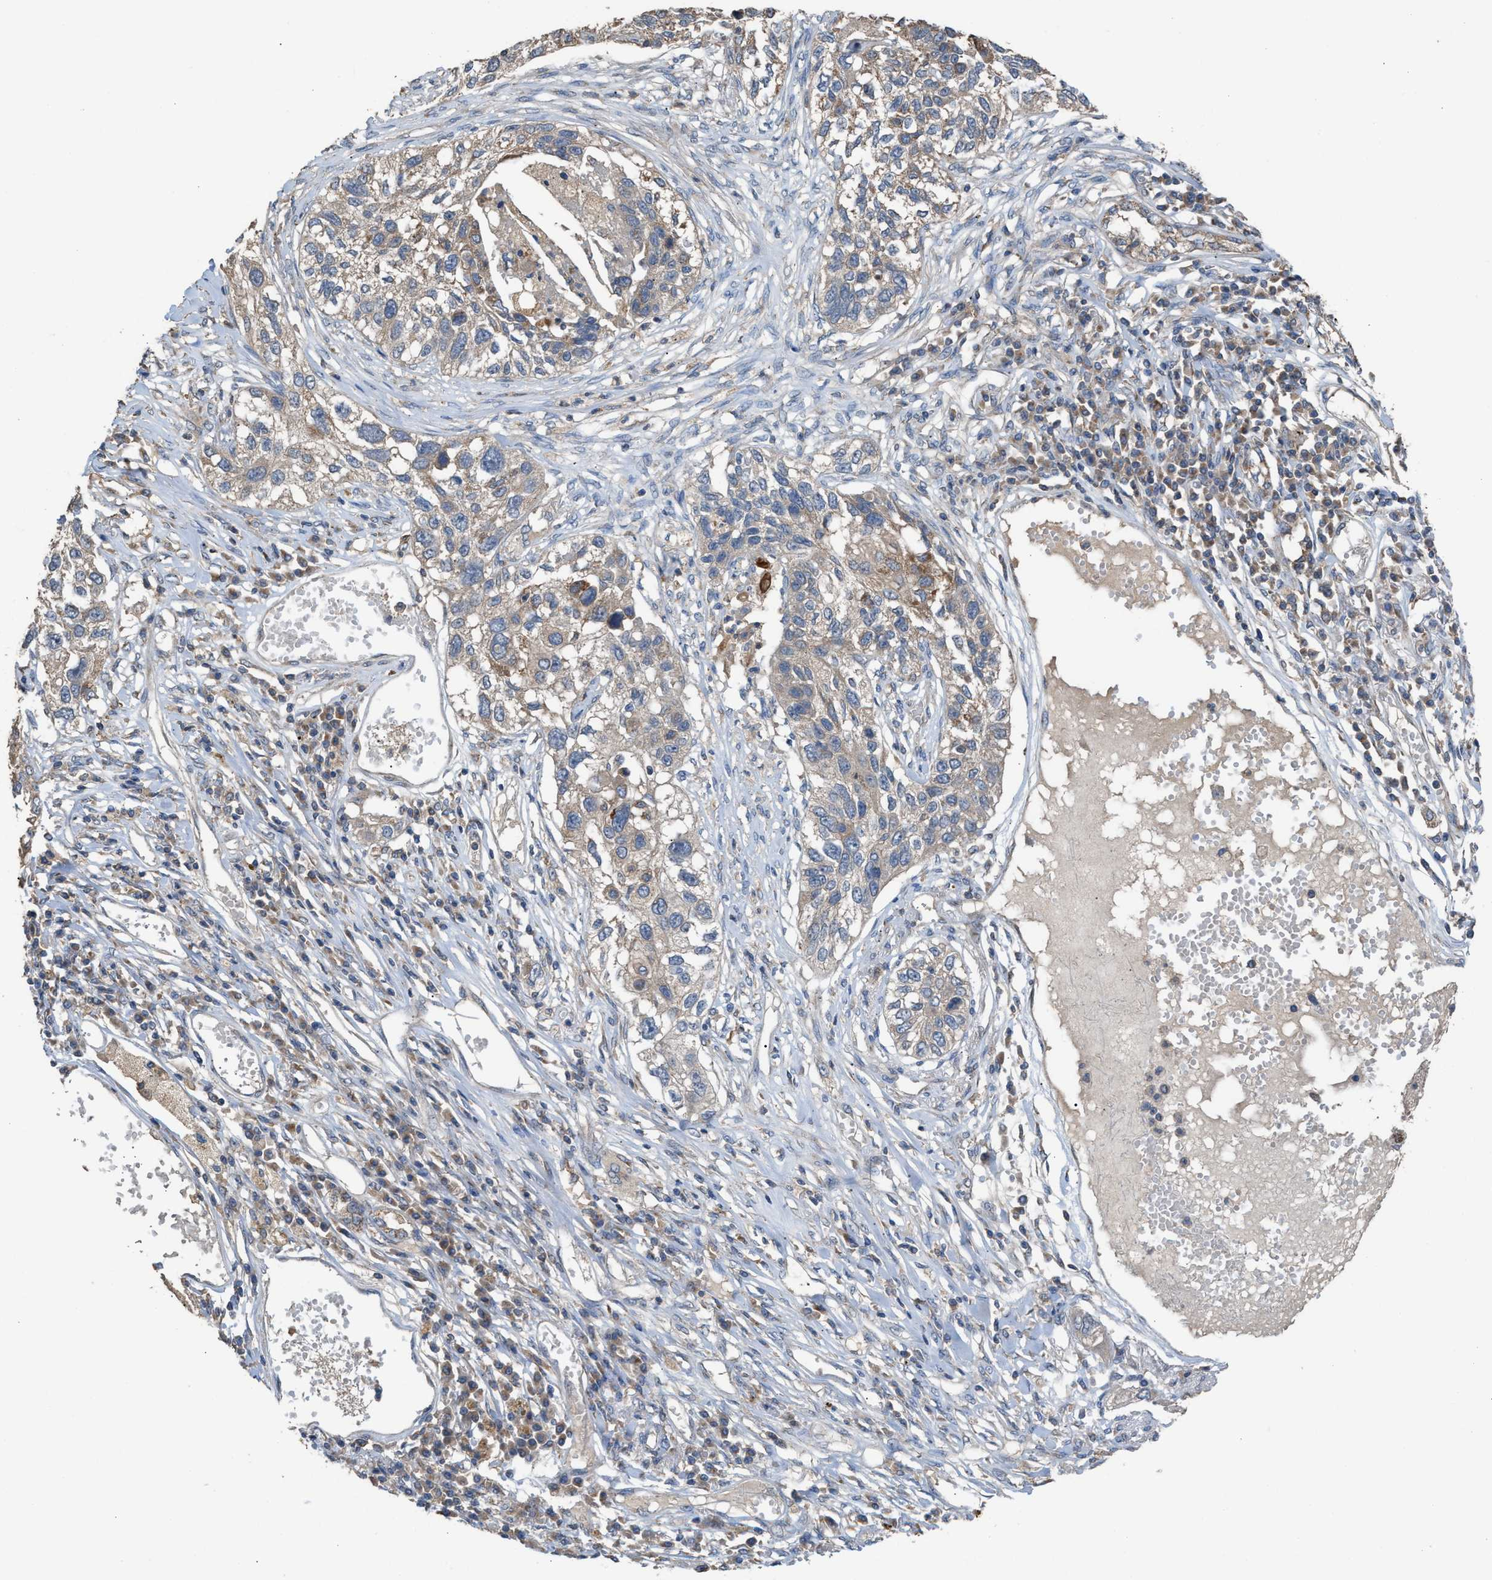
{"staining": {"intensity": "weak", "quantity": ">75%", "location": "cytoplasmic/membranous"}, "tissue": "lung cancer", "cell_type": "Tumor cells", "image_type": "cancer", "snomed": [{"axis": "morphology", "description": "Squamous cell carcinoma, NOS"}, {"axis": "topography", "description": "Lung"}], "caption": "Immunohistochemistry (IHC) staining of lung cancer, which reveals low levels of weak cytoplasmic/membranous positivity in about >75% of tumor cells indicating weak cytoplasmic/membranous protein expression. The staining was performed using DAB (3,3'-diaminobenzidine) (brown) for protein detection and nuclei were counterstained in hematoxylin (blue).", "gene": "TPK1", "patient": {"sex": "male", "age": 71}}